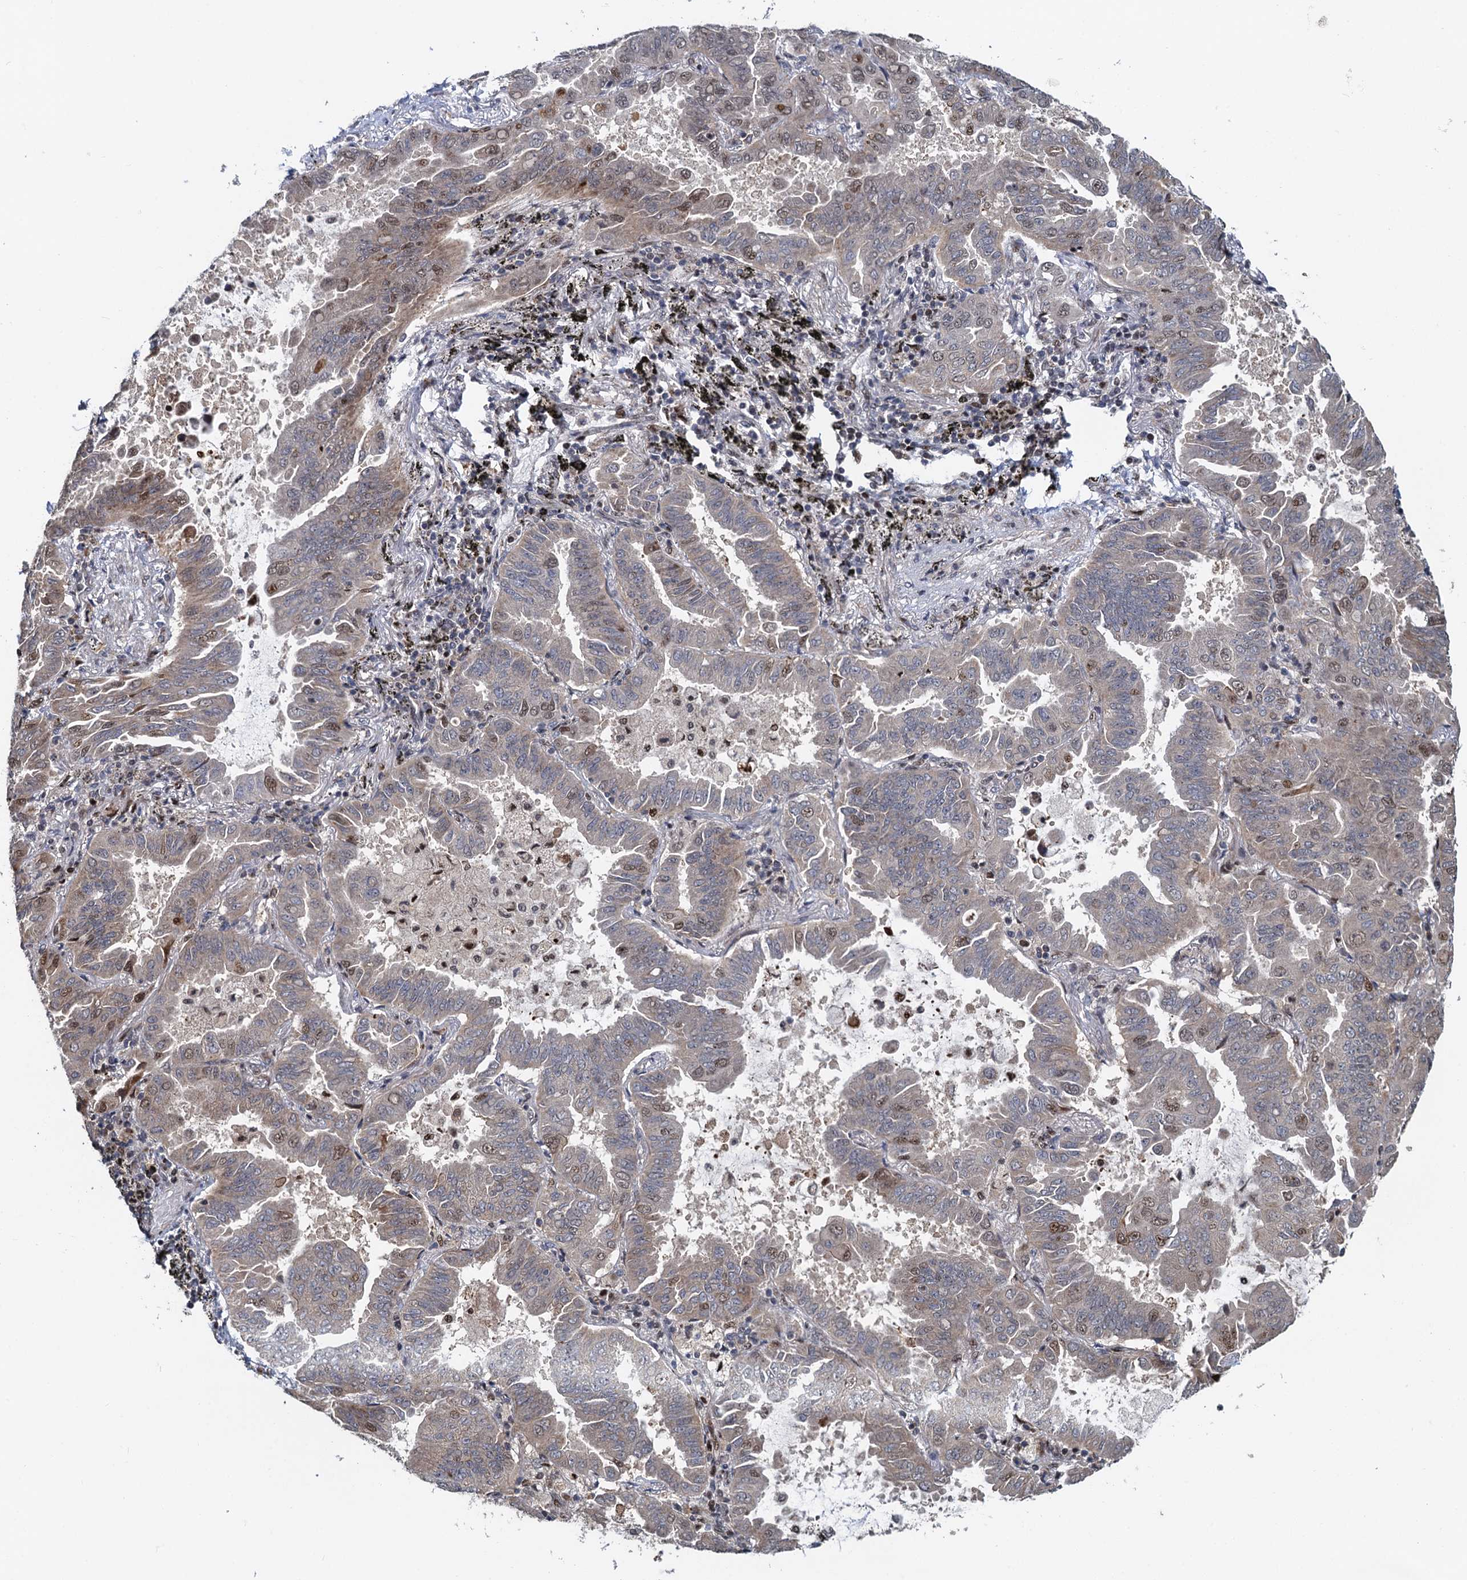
{"staining": {"intensity": "moderate", "quantity": "<25%", "location": "nuclear"}, "tissue": "lung cancer", "cell_type": "Tumor cells", "image_type": "cancer", "snomed": [{"axis": "morphology", "description": "Adenocarcinoma, NOS"}, {"axis": "topography", "description": "Lung"}], "caption": "Lung cancer stained for a protein (brown) displays moderate nuclear positive staining in about <25% of tumor cells.", "gene": "ATOSA", "patient": {"sex": "male", "age": 64}}